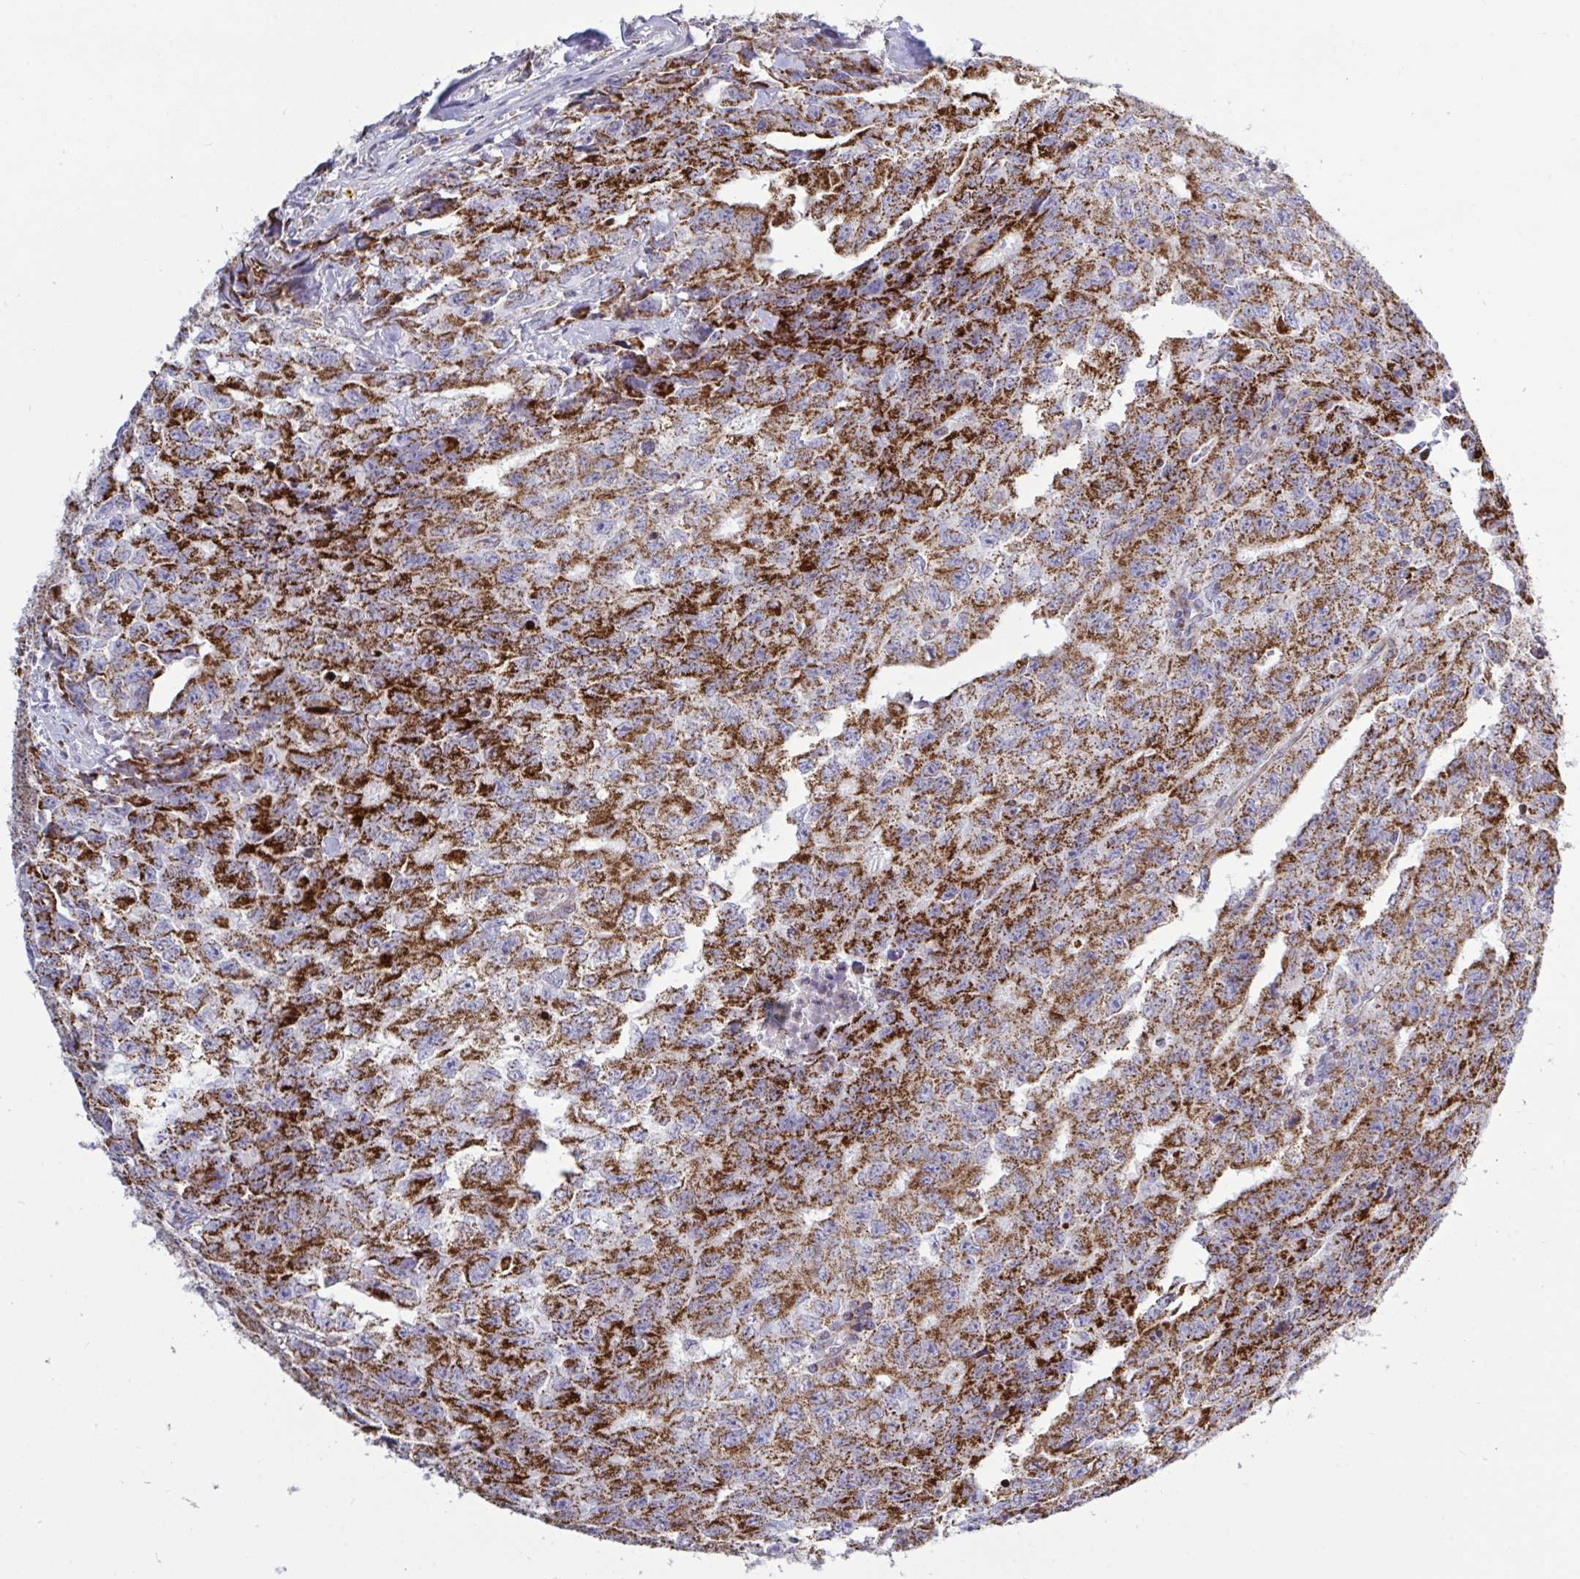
{"staining": {"intensity": "strong", "quantity": ">75%", "location": "cytoplasmic/membranous"}, "tissue": "testis cancer", "cell_type": "Tumor cells", "image_type": "cancer", "snomed": [{"axis": "morphology", "description": "Carcinoma, Embryonal, NOS"}, {"axis": "morphology", "description": "Teratoma, malignant, NOS"}, {"axis": "topography", "description": "Testis"}], "caption": "Embryonal carcinoma (testis) tissue shows strong cytoplasmic/membranous expression in about >75% of tumor cells, visualized by immunohistochemistry.", "gene": "HSPE1", "patient": {"sex": "male", "age": 24}}